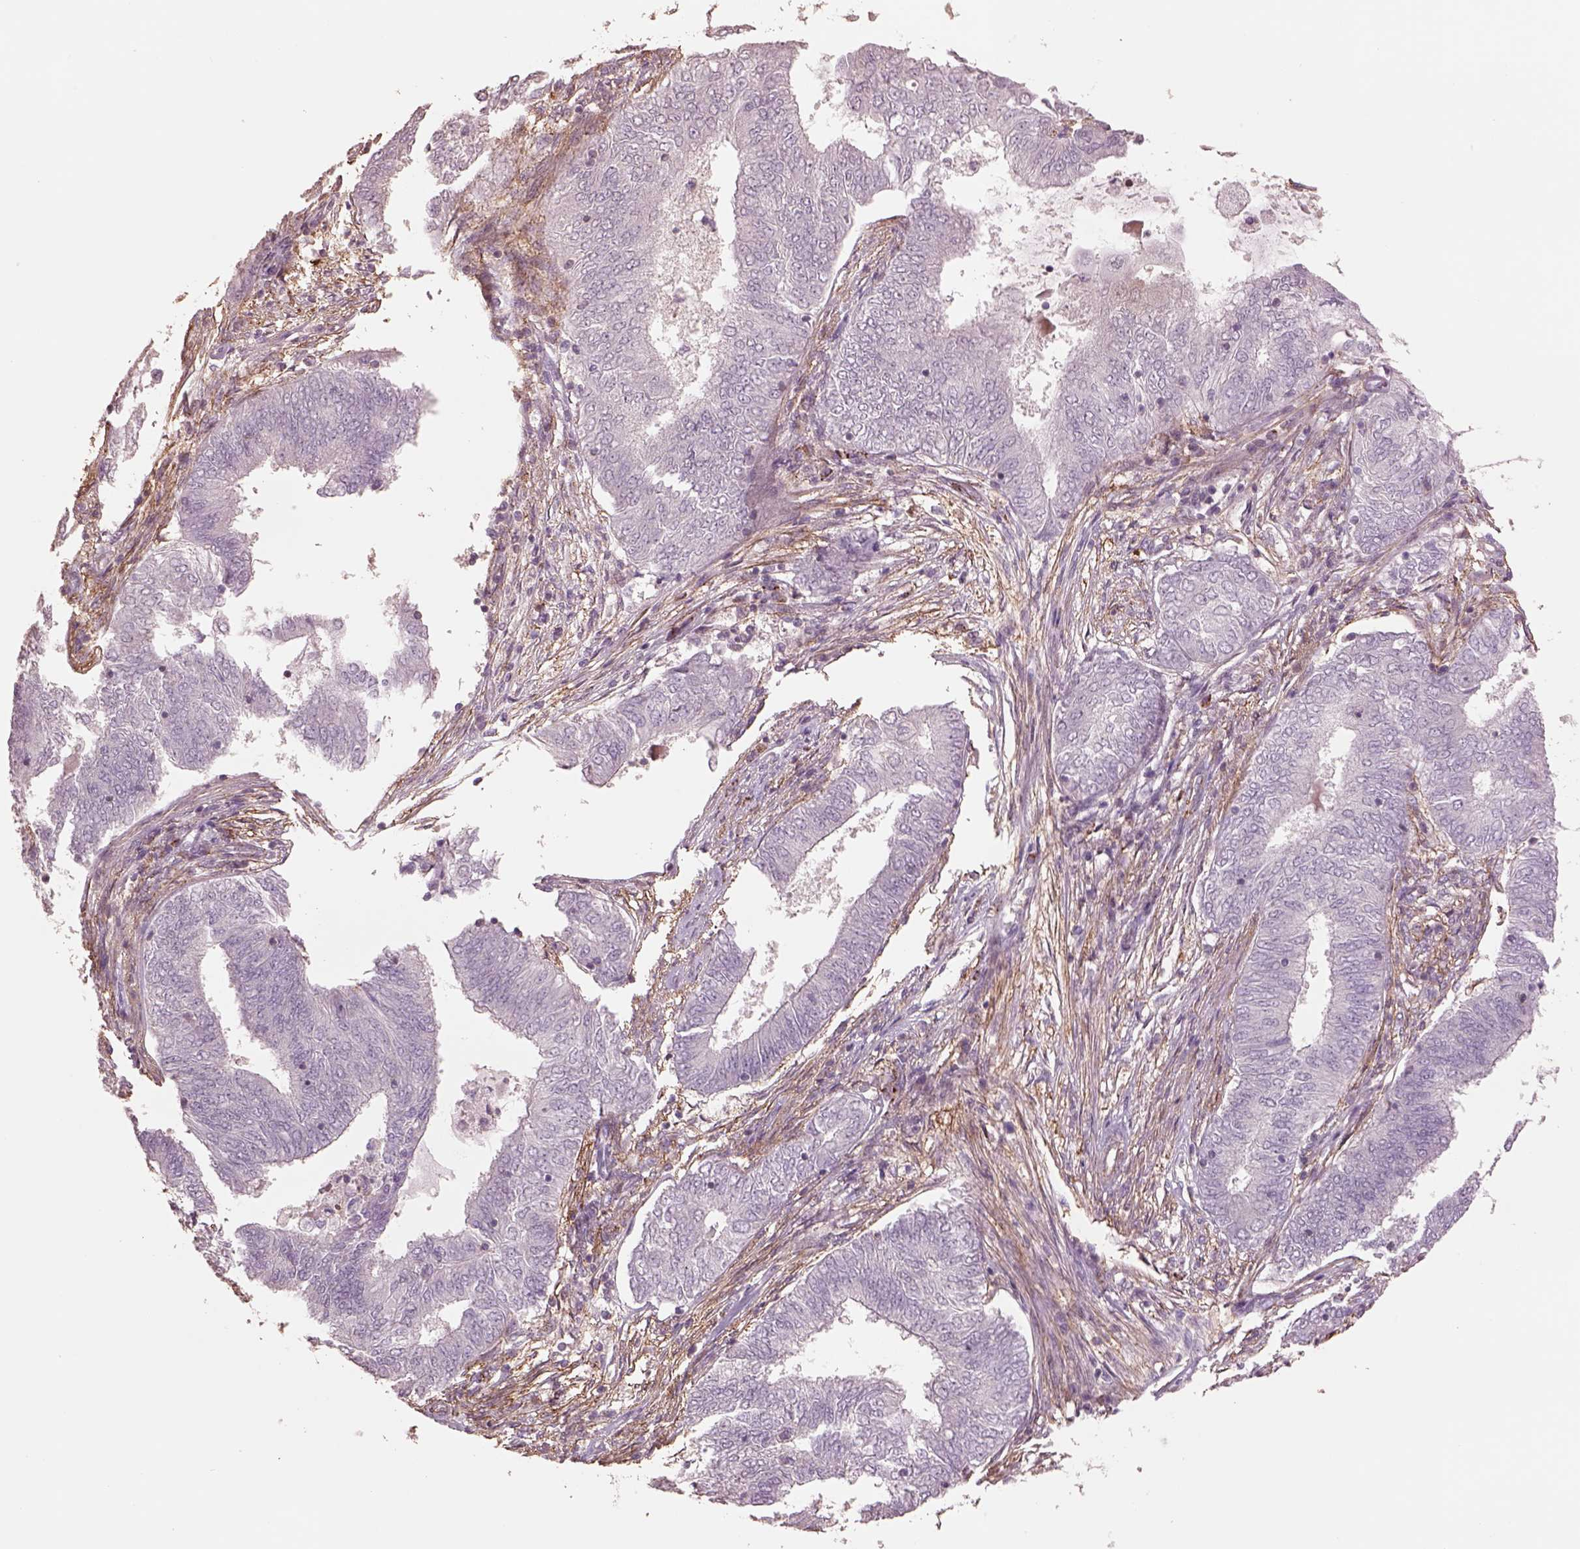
{"staining": {"intensity": "negative", "quantity": "none", "location": "none"}, "tissue": "endometrial cancer", "cell_type": "Tumor cells", "image_type": "cancer", "snomed": [{"axis": "morphology", "description": "Adenocarcinoma, NOS"}, {"axis": "topography", "description": "Endometrium"}], "caption": "Tumor cells show no significant protein expression in adenocarcinoma (endometrial).", "gene": "LIN7A", "patient": {"sex": "female", "age": 62}}